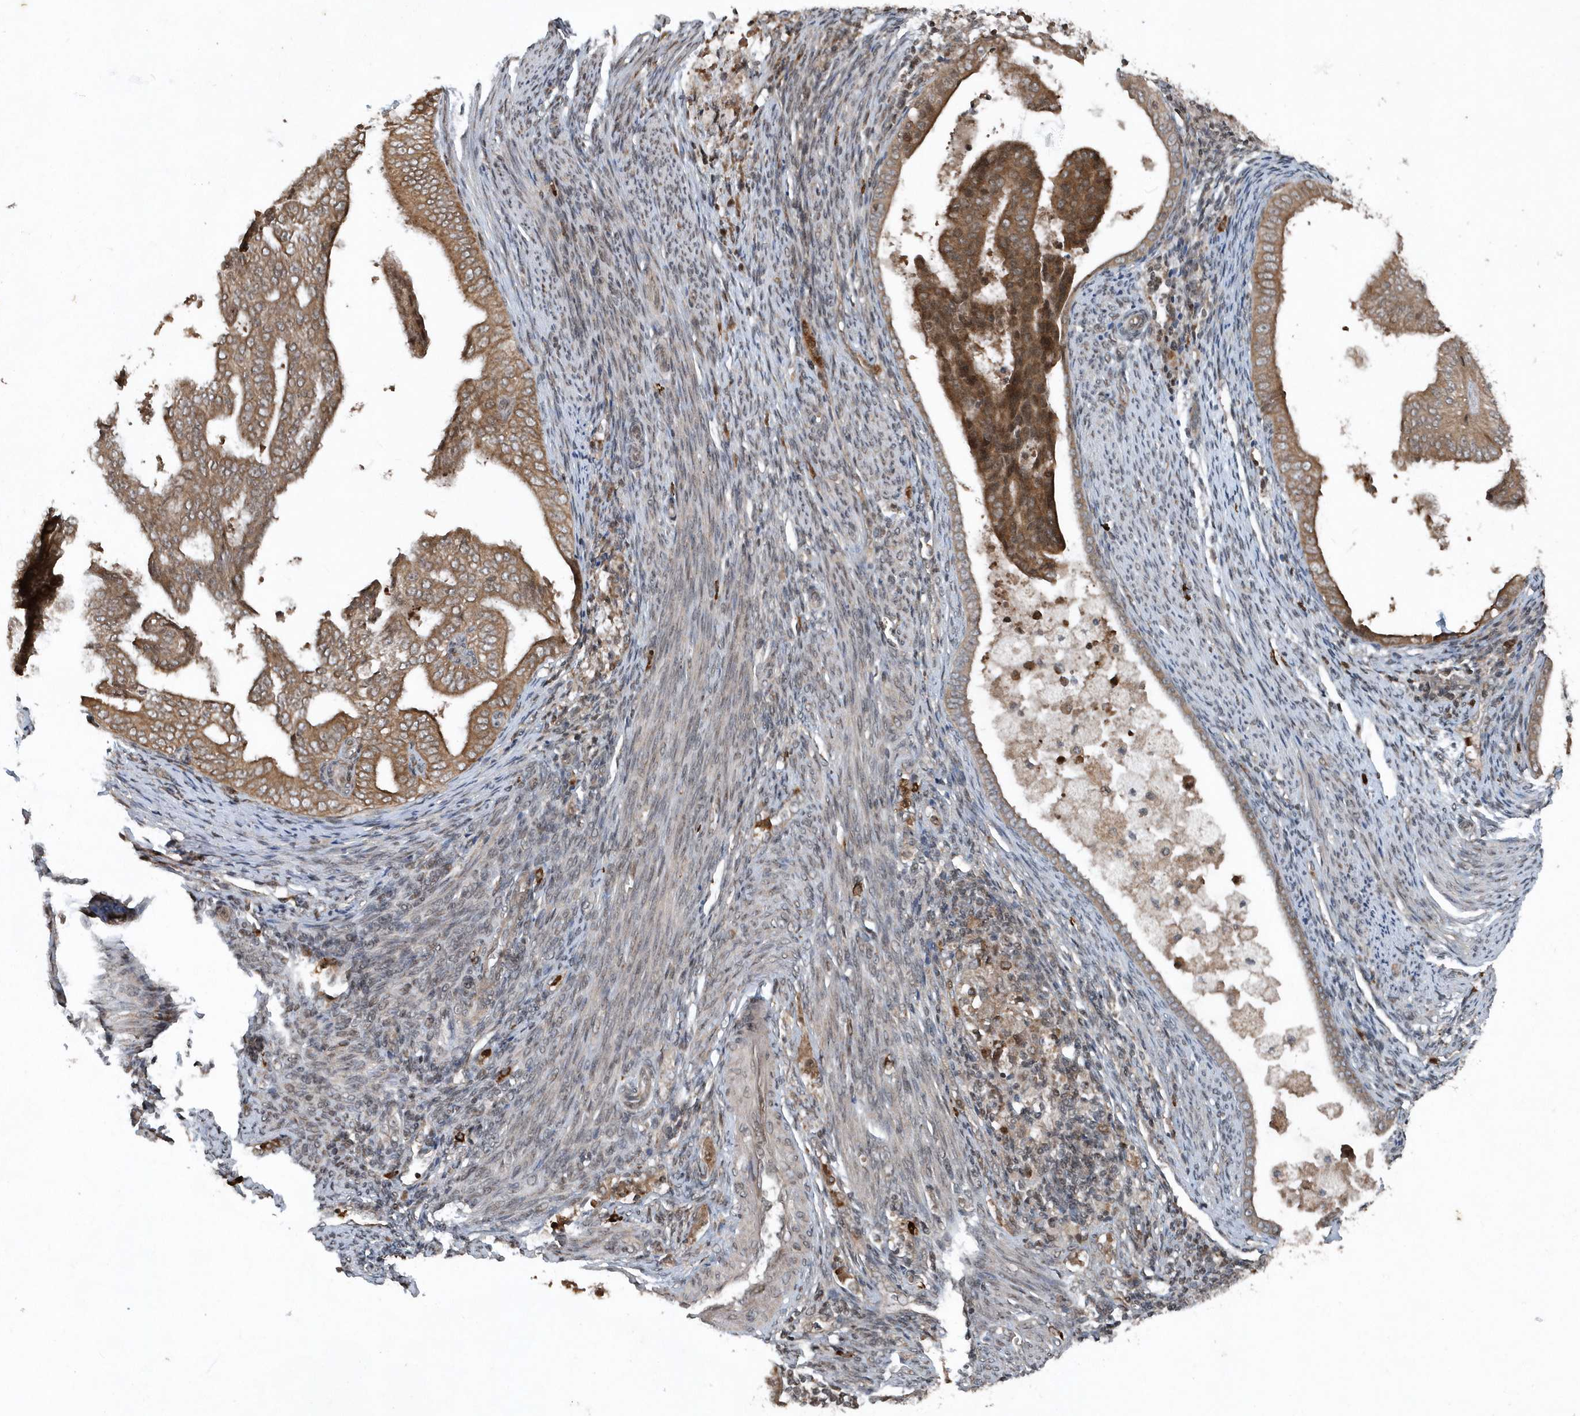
{"staining": {"intensity": "moderate", "quantity": ">75%", "location": "cytoplasmic/membranous"}, "tissue": "endometrial cancer", "cell_type": "Tumor cells", "image_type": "cancer", "snomed": [{"axis": "morphology", "description": "Adenocarcinoma, NOS"}, {"axis": "topography", "description": "Endometrium"}], "caption": "Protein analysis of adenocarcinoma (endometrial) tissue exhibits moderate cytoplasmic/membranous expression in approximately >75% of tumor cells.", "gene": "EIF2B1", "patient": {"sex": "female", "age": 58}}